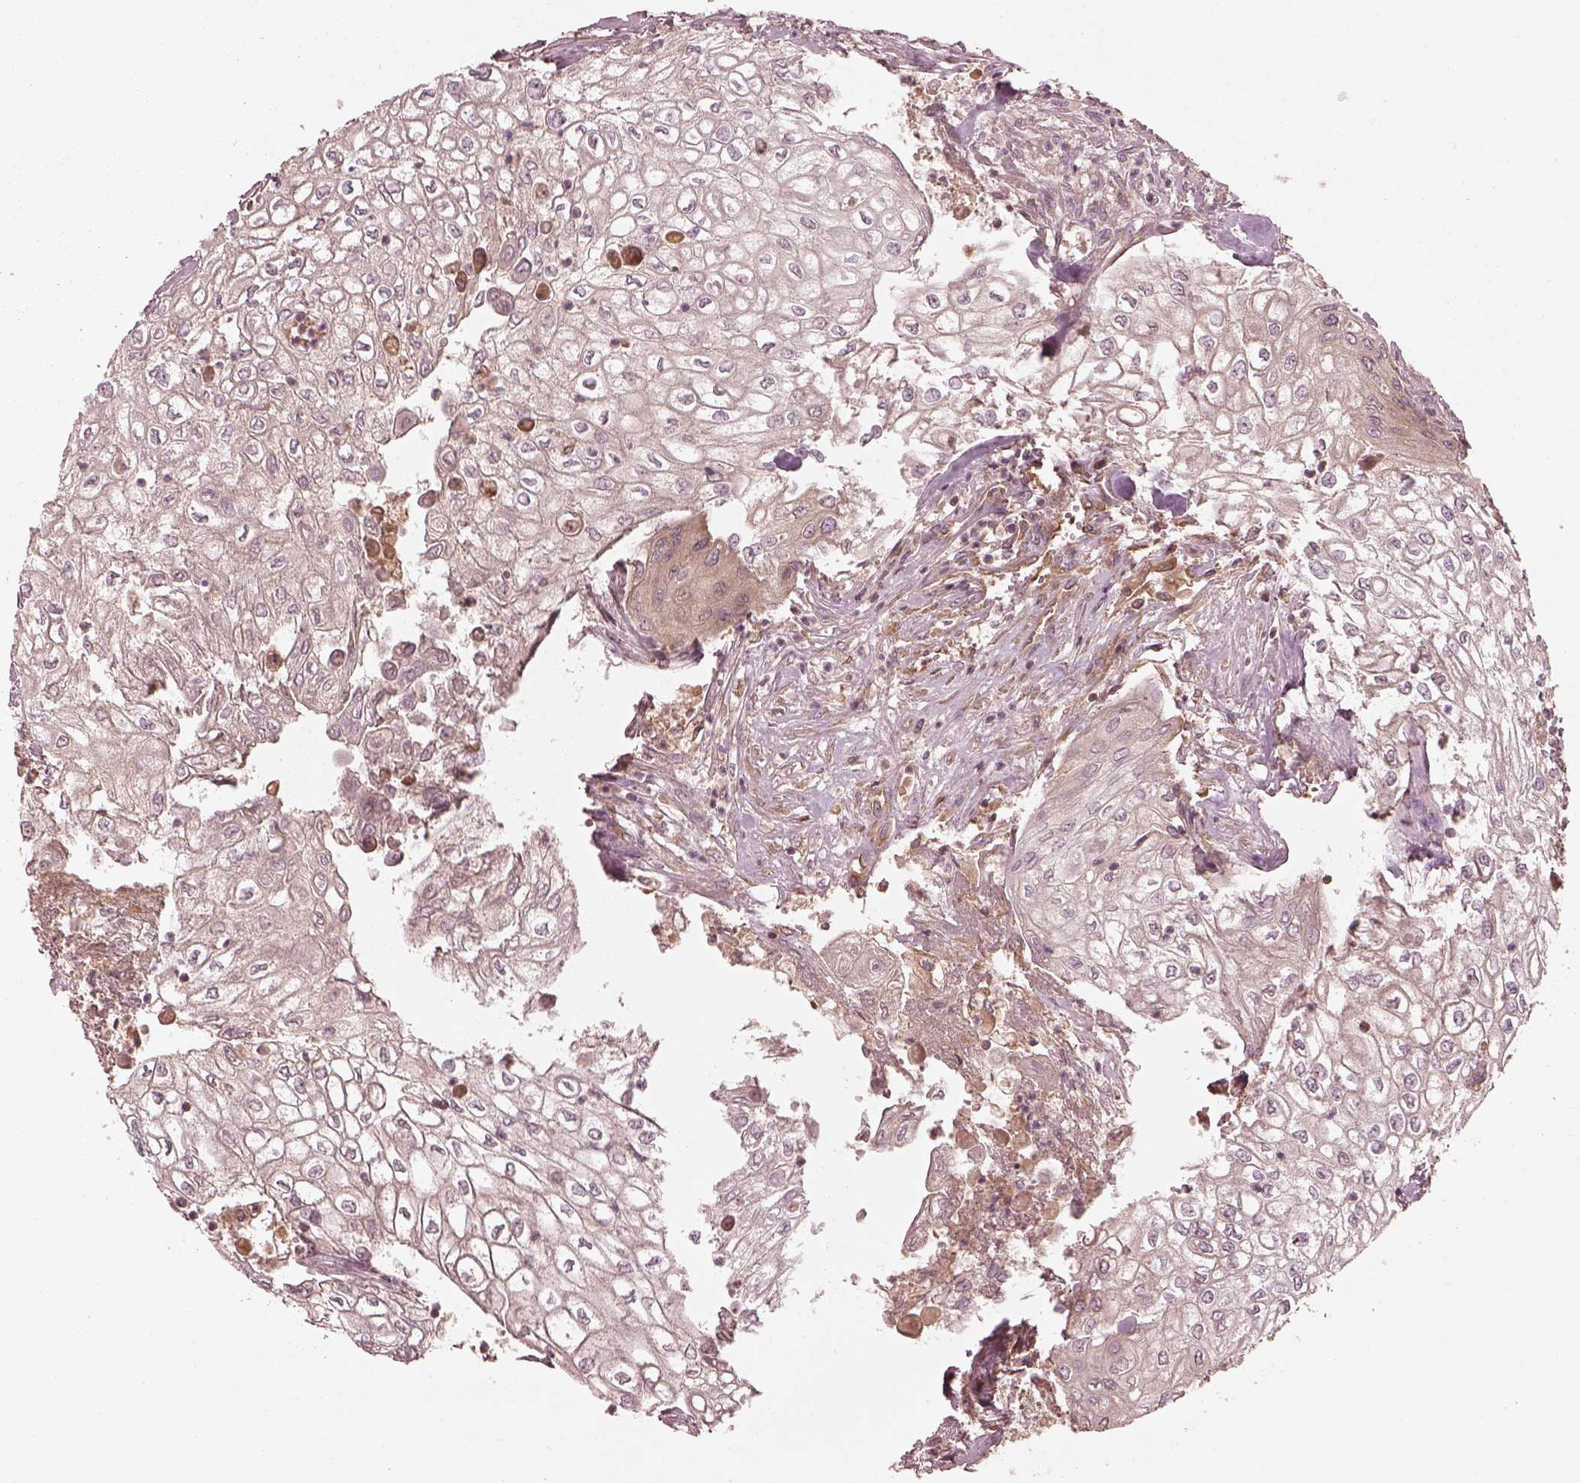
{"staining": {"intensity": "weak", "quantity": "25%-75%", "location": "cytoplasmic/membranous"}, "tissue": "urothelial cancer", "cell_type": "Tumor cells", "image_type": "cancer", "snomed": [{"axis": "morphology", "description": "Urothelial carcinoma, High grade"}, {"axis": "topography", "description": "Urinary bladder"}], "caption": "High-grade urothelial carcinoma stained with DAB IHC demonstrates low levels of weak cytoplasmic/membranous expression in approximately 25%-75% of tumor cells.", "gene": "PIK3R2", "patient": {"sex": "male", "age": 62}}